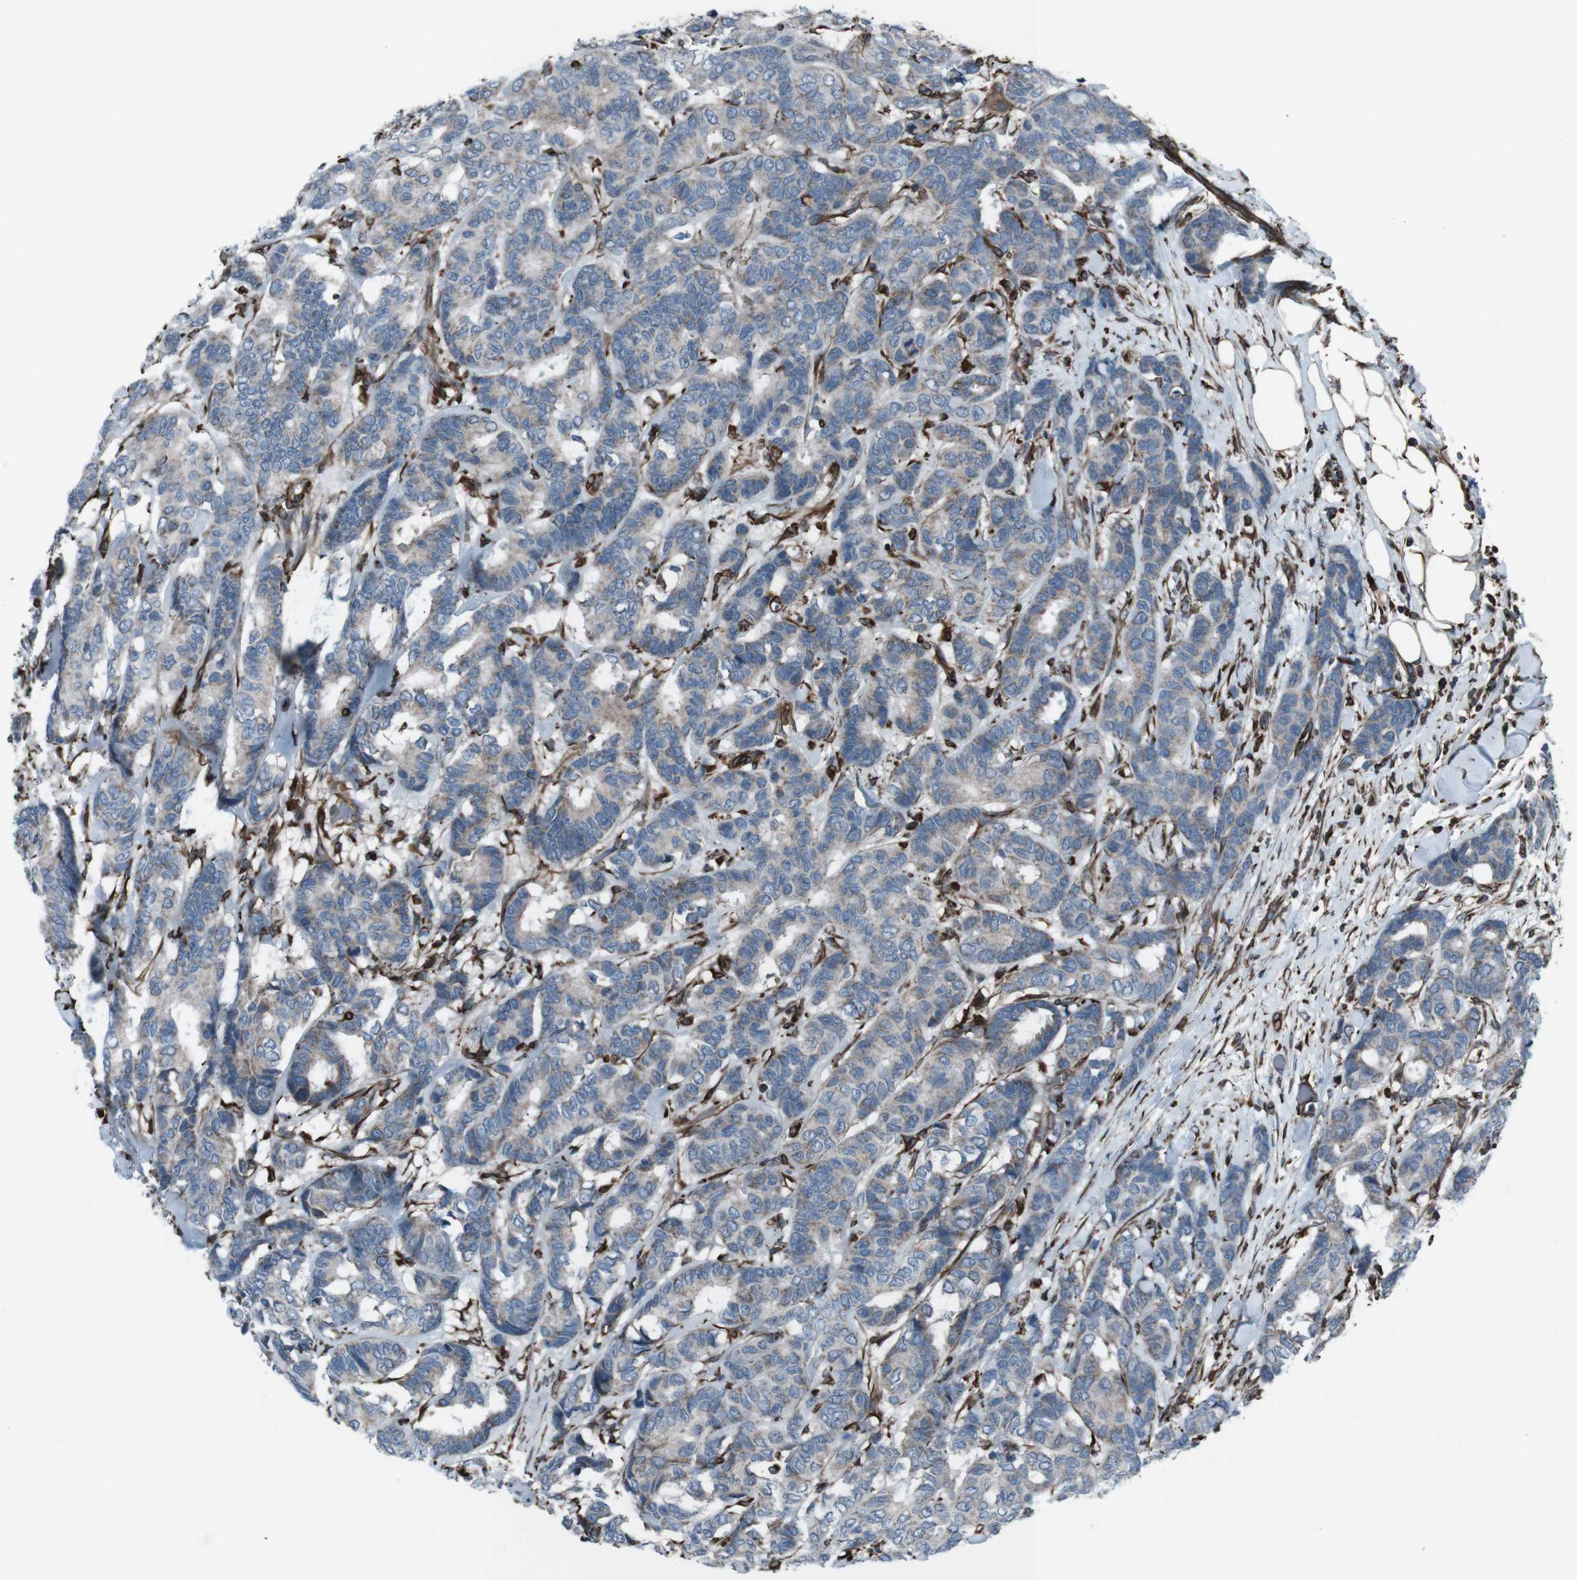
{"staining": {"intensity": "weak", "quantity": "<25%", "location": "cytoplasmic/membranous"}, "tissue": "breast cancer", "cell_type": "Tumor cells", "image_type": "cancer", "snomed": [{"axis": "morphology", "description": "Duct carcinoma"}, {"axis": "topography", "description": "Breast"}], "caption": "The image displays no significant positivity in tumor cells of breast cancer.", "gene": "TMEM141", "patient": {"sex": "female", "age": 87}}